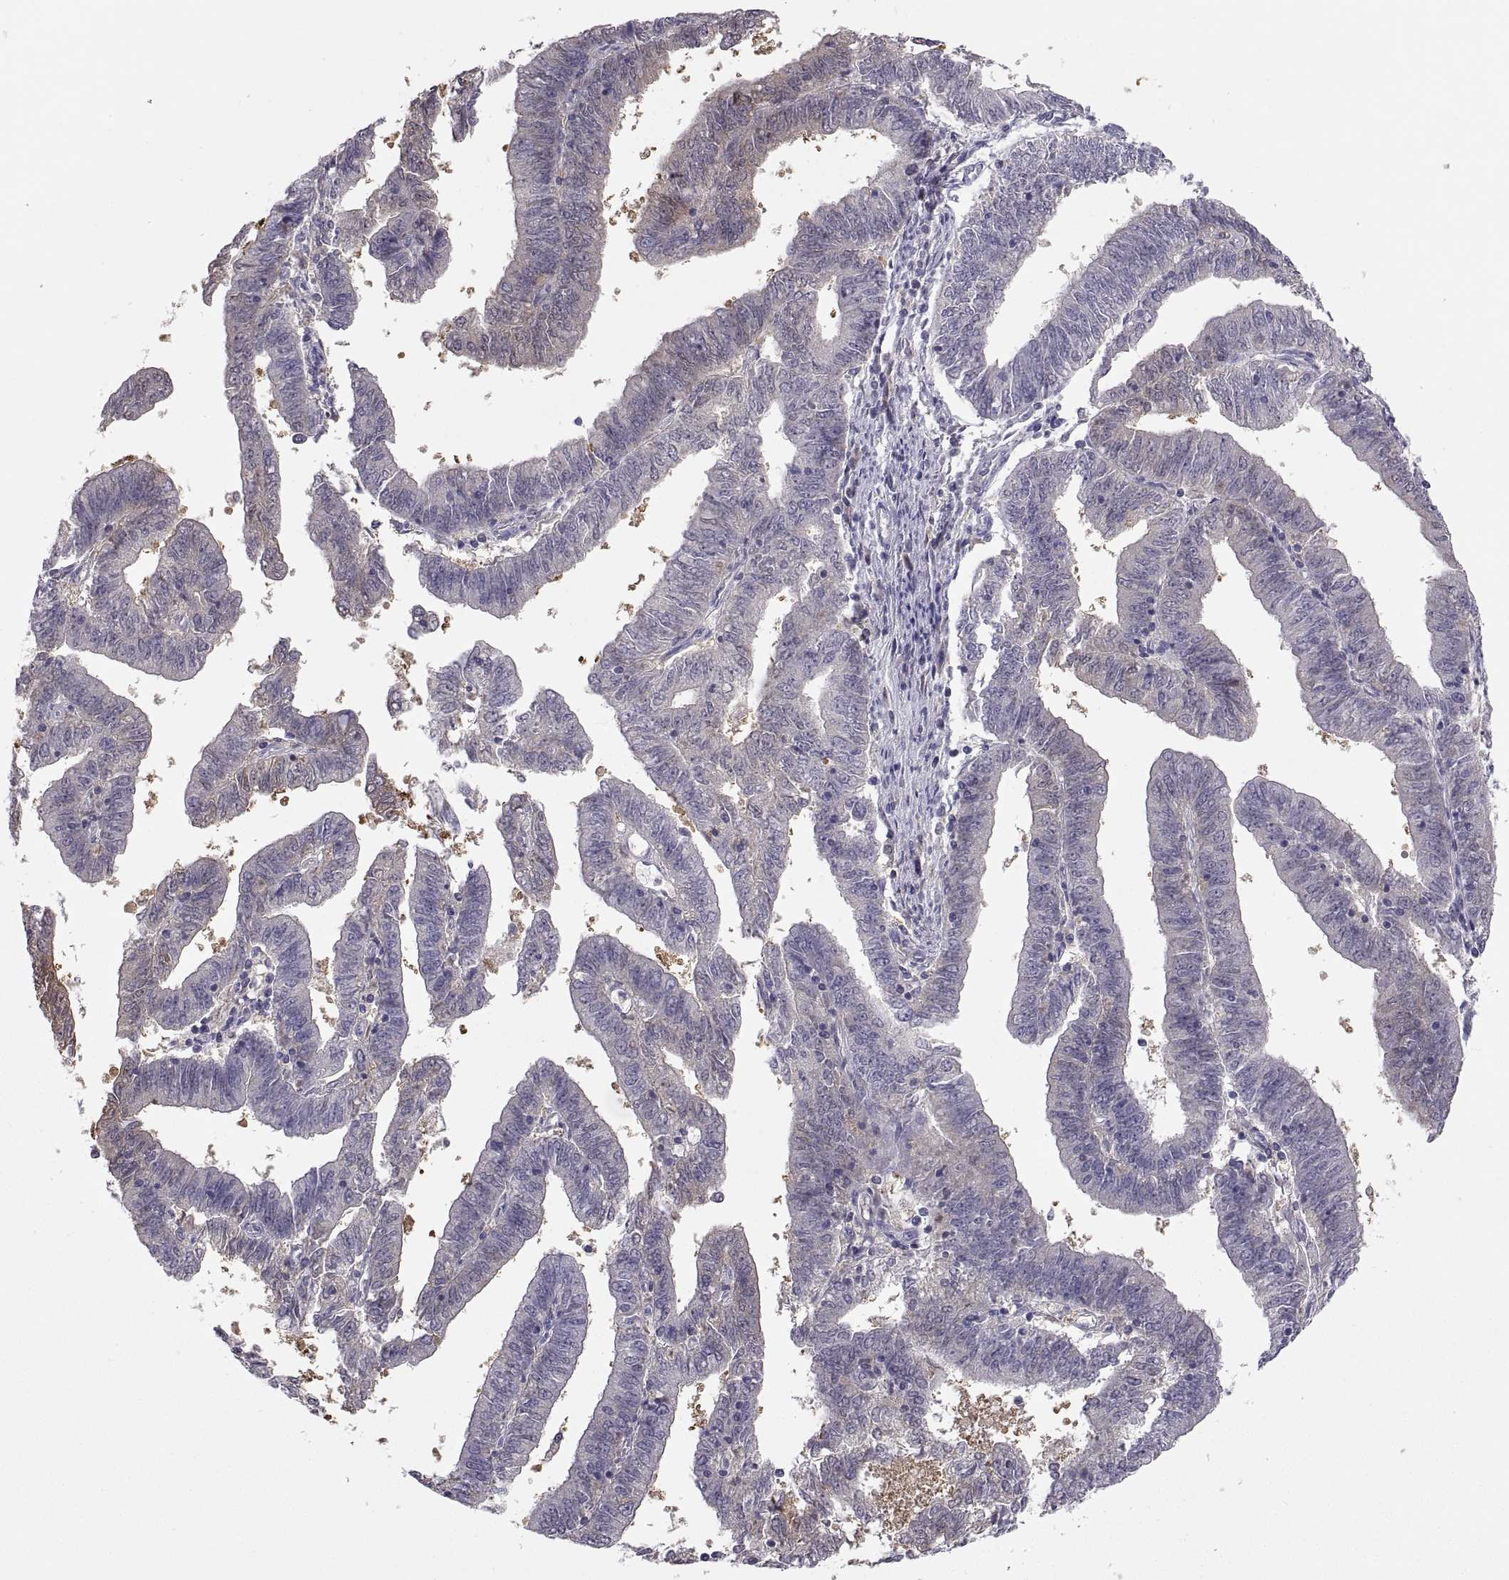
{"staining": {"intensity": "negative", "quantity": "none", "location": "none"}, "tissue": "endometrial cancer", "cell_type": "Tumor cells", "image_type": "cancer", "snomed": [{"axis": "morphology", "description": "Adenocarcinoma, NOS"}, {"axis": "topography", "description": "Endometrium"}], "caption": "IHC of endometrial adenocarcinoma demonstrates no expression in tumor cells.", "gene": "FGF9", "patient": {"sex": "female", "age": 82}}